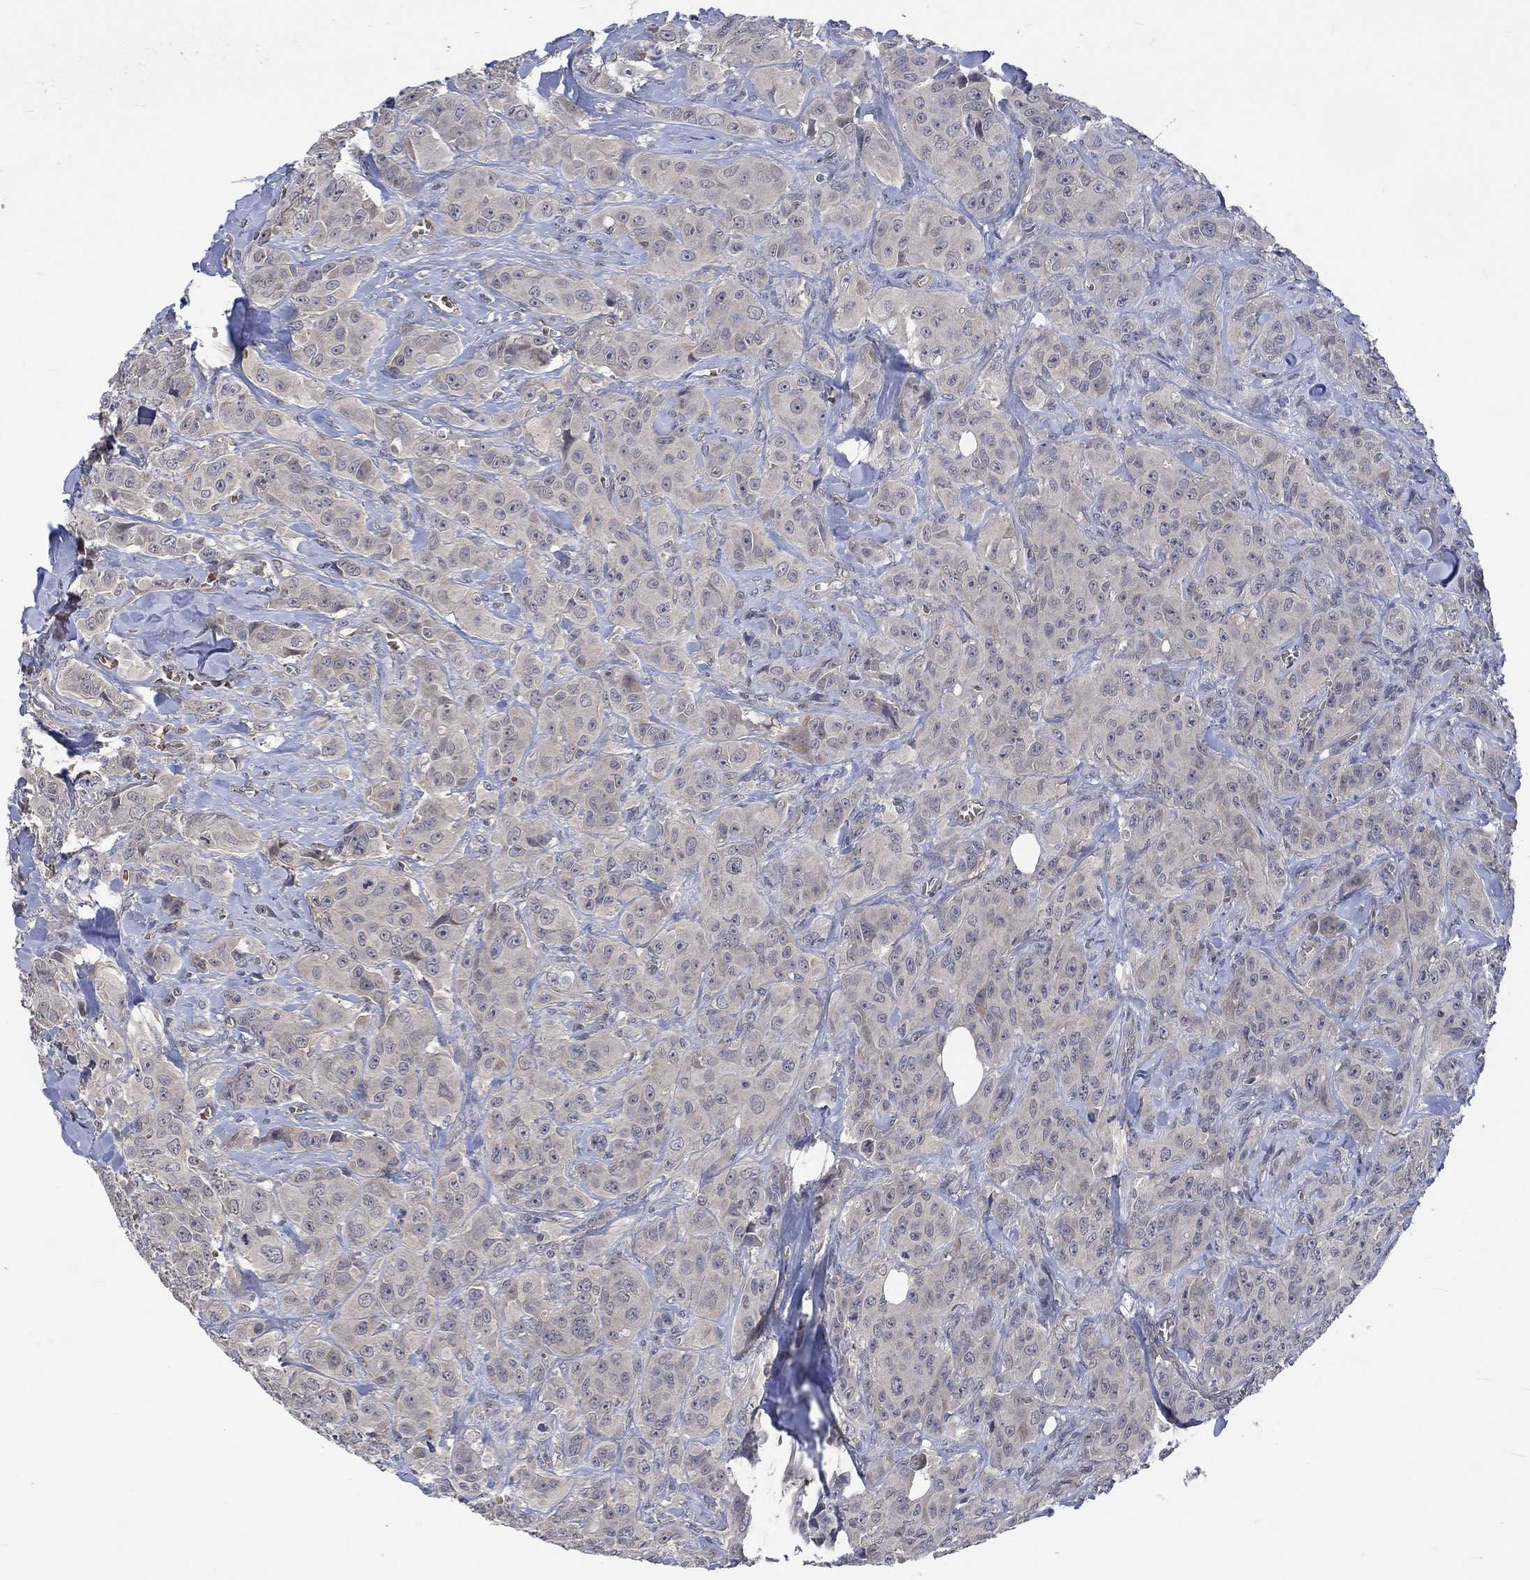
{"staining": {"intensity": "negative", "quantity": "none", "location": "none"}, "tissue": "breast cancer", "cell_type": "Tumor cells", "image_type": "cancer", "snomed": [{"axis": "morphology", "description": "Duct carcinoma"}, {"axis": "topography", "description": "Breast"}], "caption": "DAB immunohistochemical staining of human breast cancer reveals no significant positivity in tumor cells.", "gene": "GRIN2D", "patient": {"sex": "female", "age": 43}}